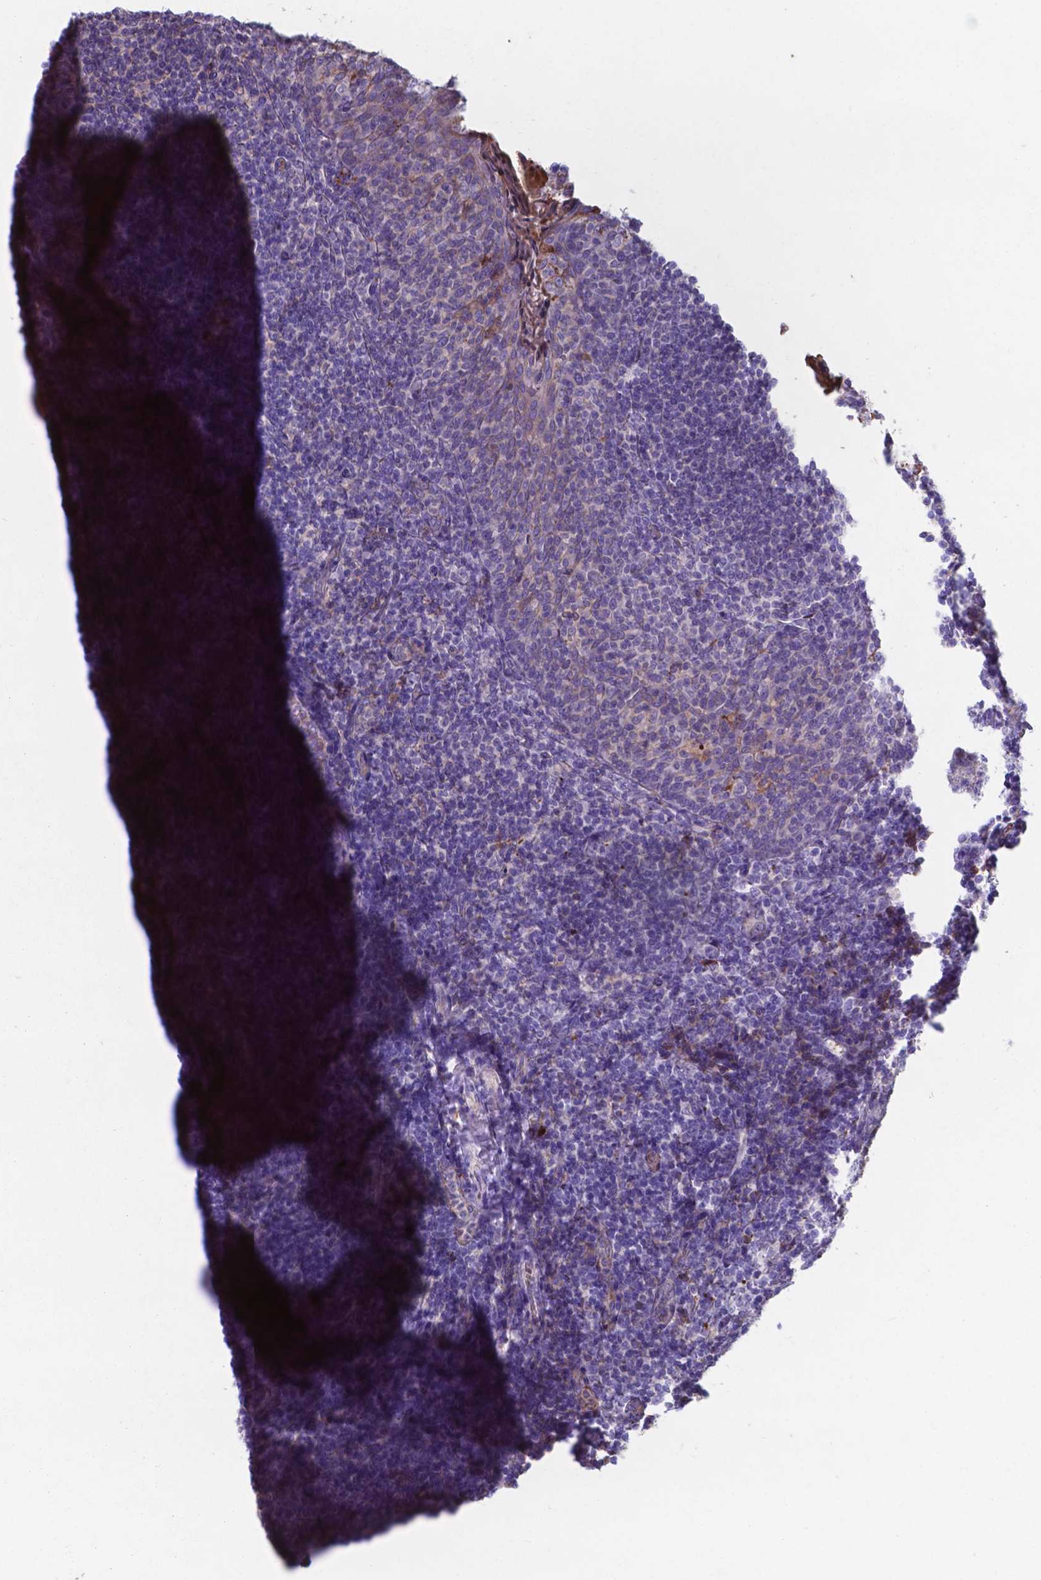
{"staining": {"intensity": "weak", "quantity": ">75%", "location": "cytoplasmic/membranous"}, "tissue": "tonsil", "cell_type": "Germinal center cells", "image_type": "normal", "snomed": [{"axis": "morphology", "description": "Normal tissue, NOS"}, {"axis": "topography", "description": "Tonsil"}], "caption": "Immunohistochemical staining of unremarkable human tonsil displays weak cytoplasmic/membranous protein expression in approximately >75% of germinal center cells.", "gene": "SERPINA1", "patient": {"sex": "female", "age": 10}}